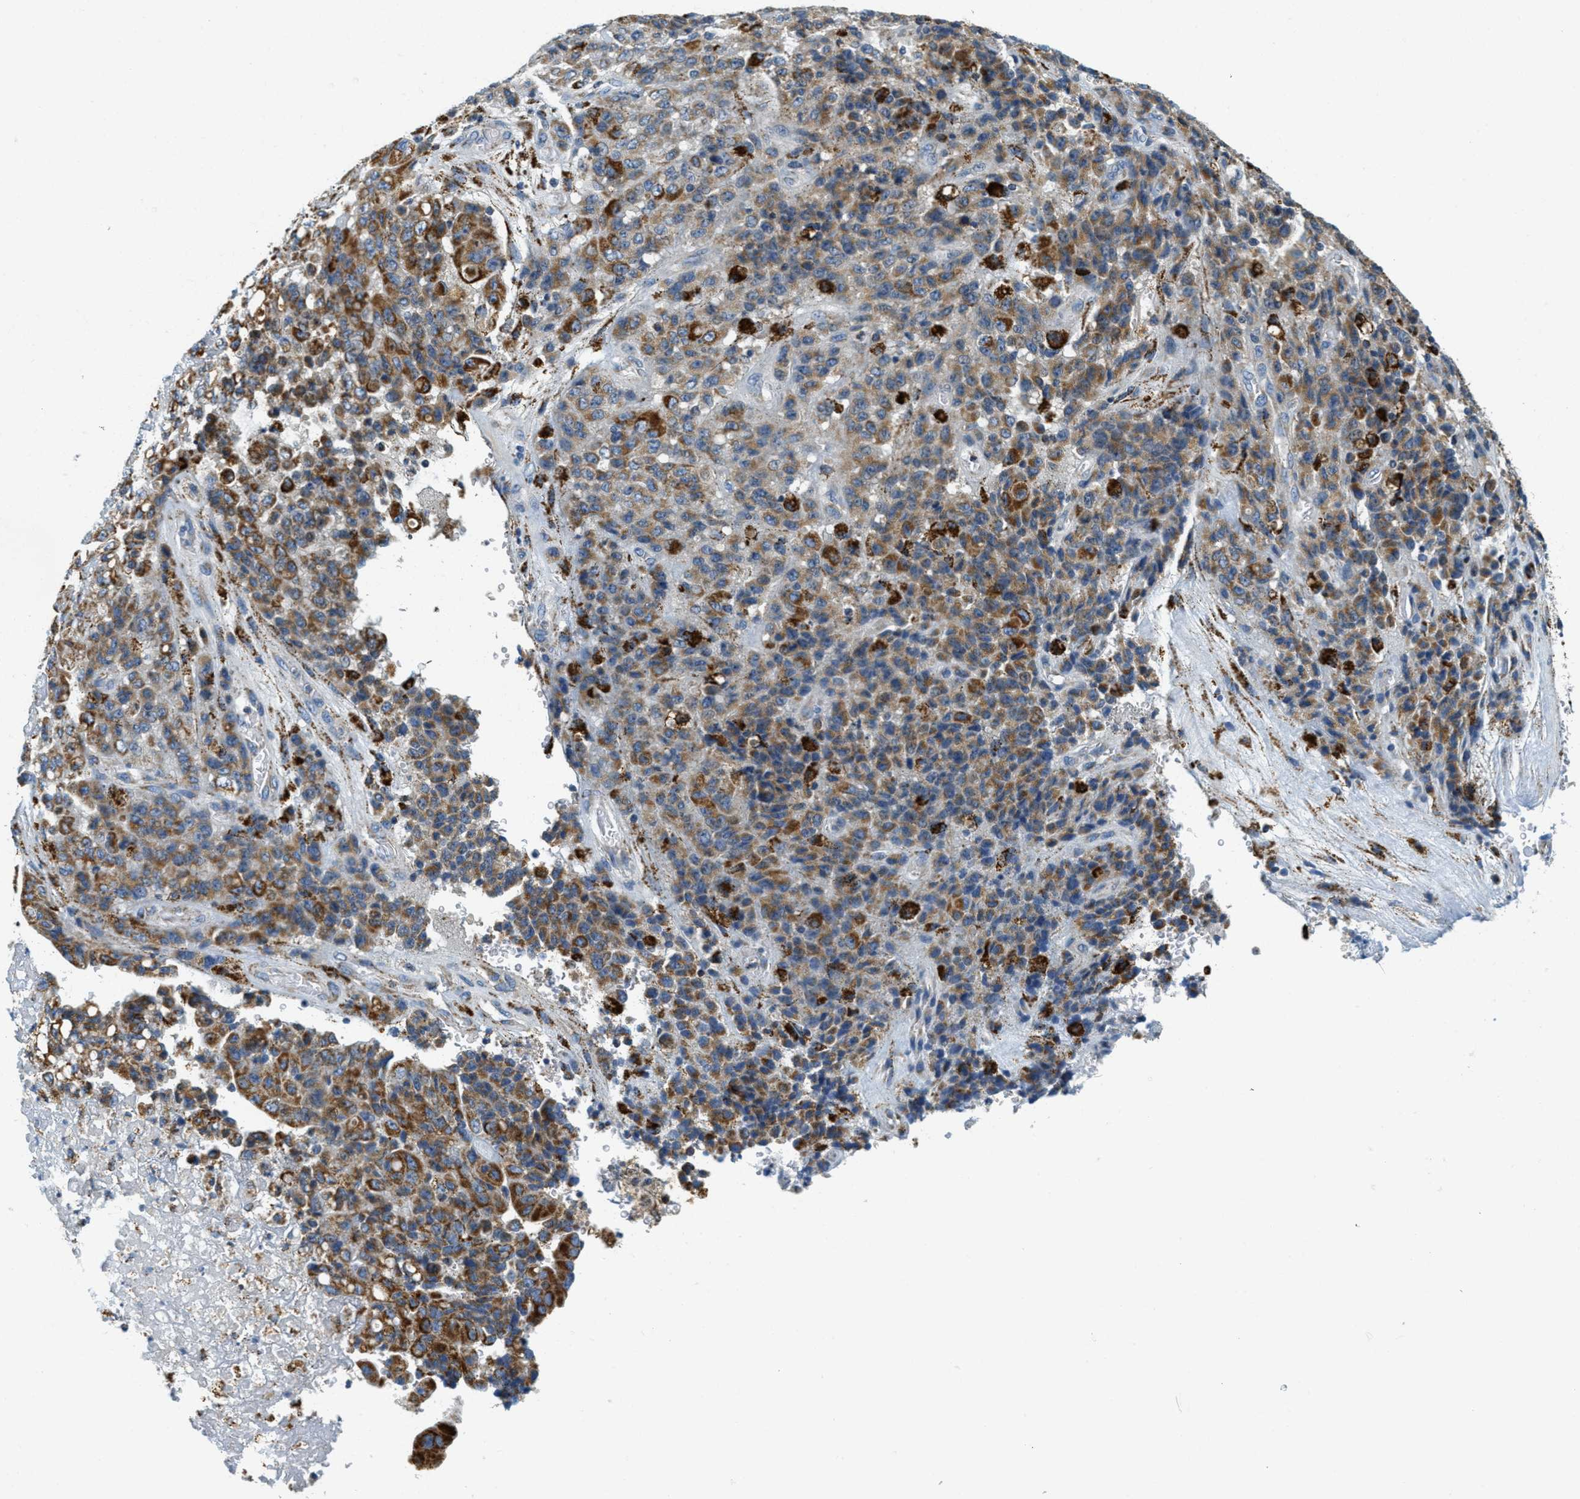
{"staining": {"intensity": "strong", "quantity": ">75%", "location": "cytoplasmic/membranous"}, "tissue": "stomach cancer", "cell_type": "Tumor cells", "image_type": "cancer", "snomed": [{"axis": "morphology", "description": "Adenocarcinoma, NOS"}, {"axis": "topography", "description": "Stomach"}], "caption": "This is a histology image of IHC staining of stomach cancer, which shows strong positivity in the cytoplasmic/membranous of tumor cells.", "gene": "HLCS", "patient": {"sex": "female", "age": 73}}